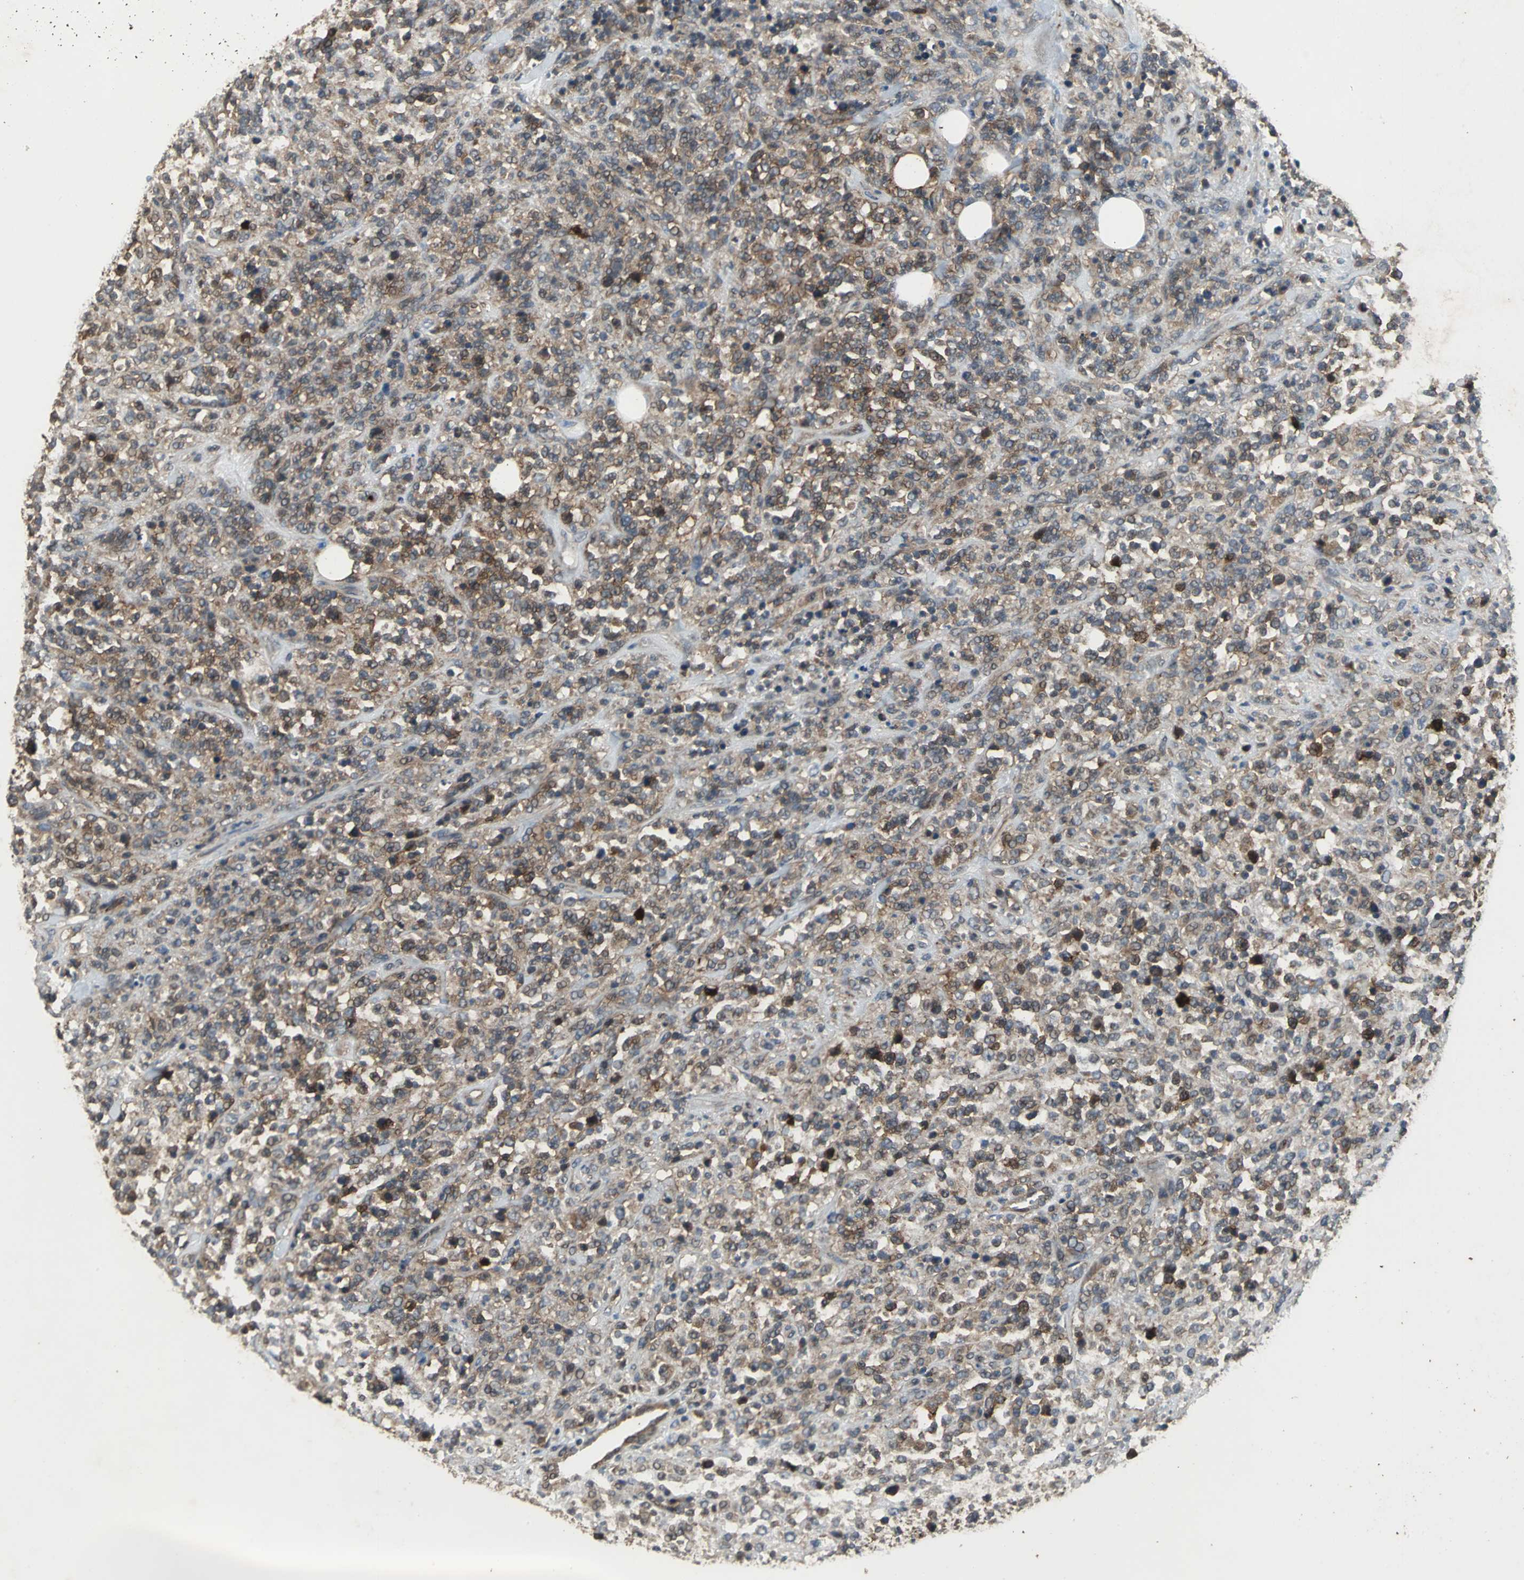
{"staining": {"intensity": "moderate", "quantity": ">75%", "location": "cytoplasmic/membranous"}, "tissue": "lymphoma", "cell_type": "Tumor cells", "image_type": "cancer", "snomed": [{"axis": "morphology", "description": "Malignant lymphoma, non-Hodgkin's type, High grade"}, {"axis": "topography", "description": "Soft tissue"}], "caption": "Immunohistochemical staining of lymphoma exhibits medium levels of moderate cytoplasmic/membranous expression in about >75% of tumor cells.", "gene": "MET", "patient": {"sex": "male", "age": 18}}